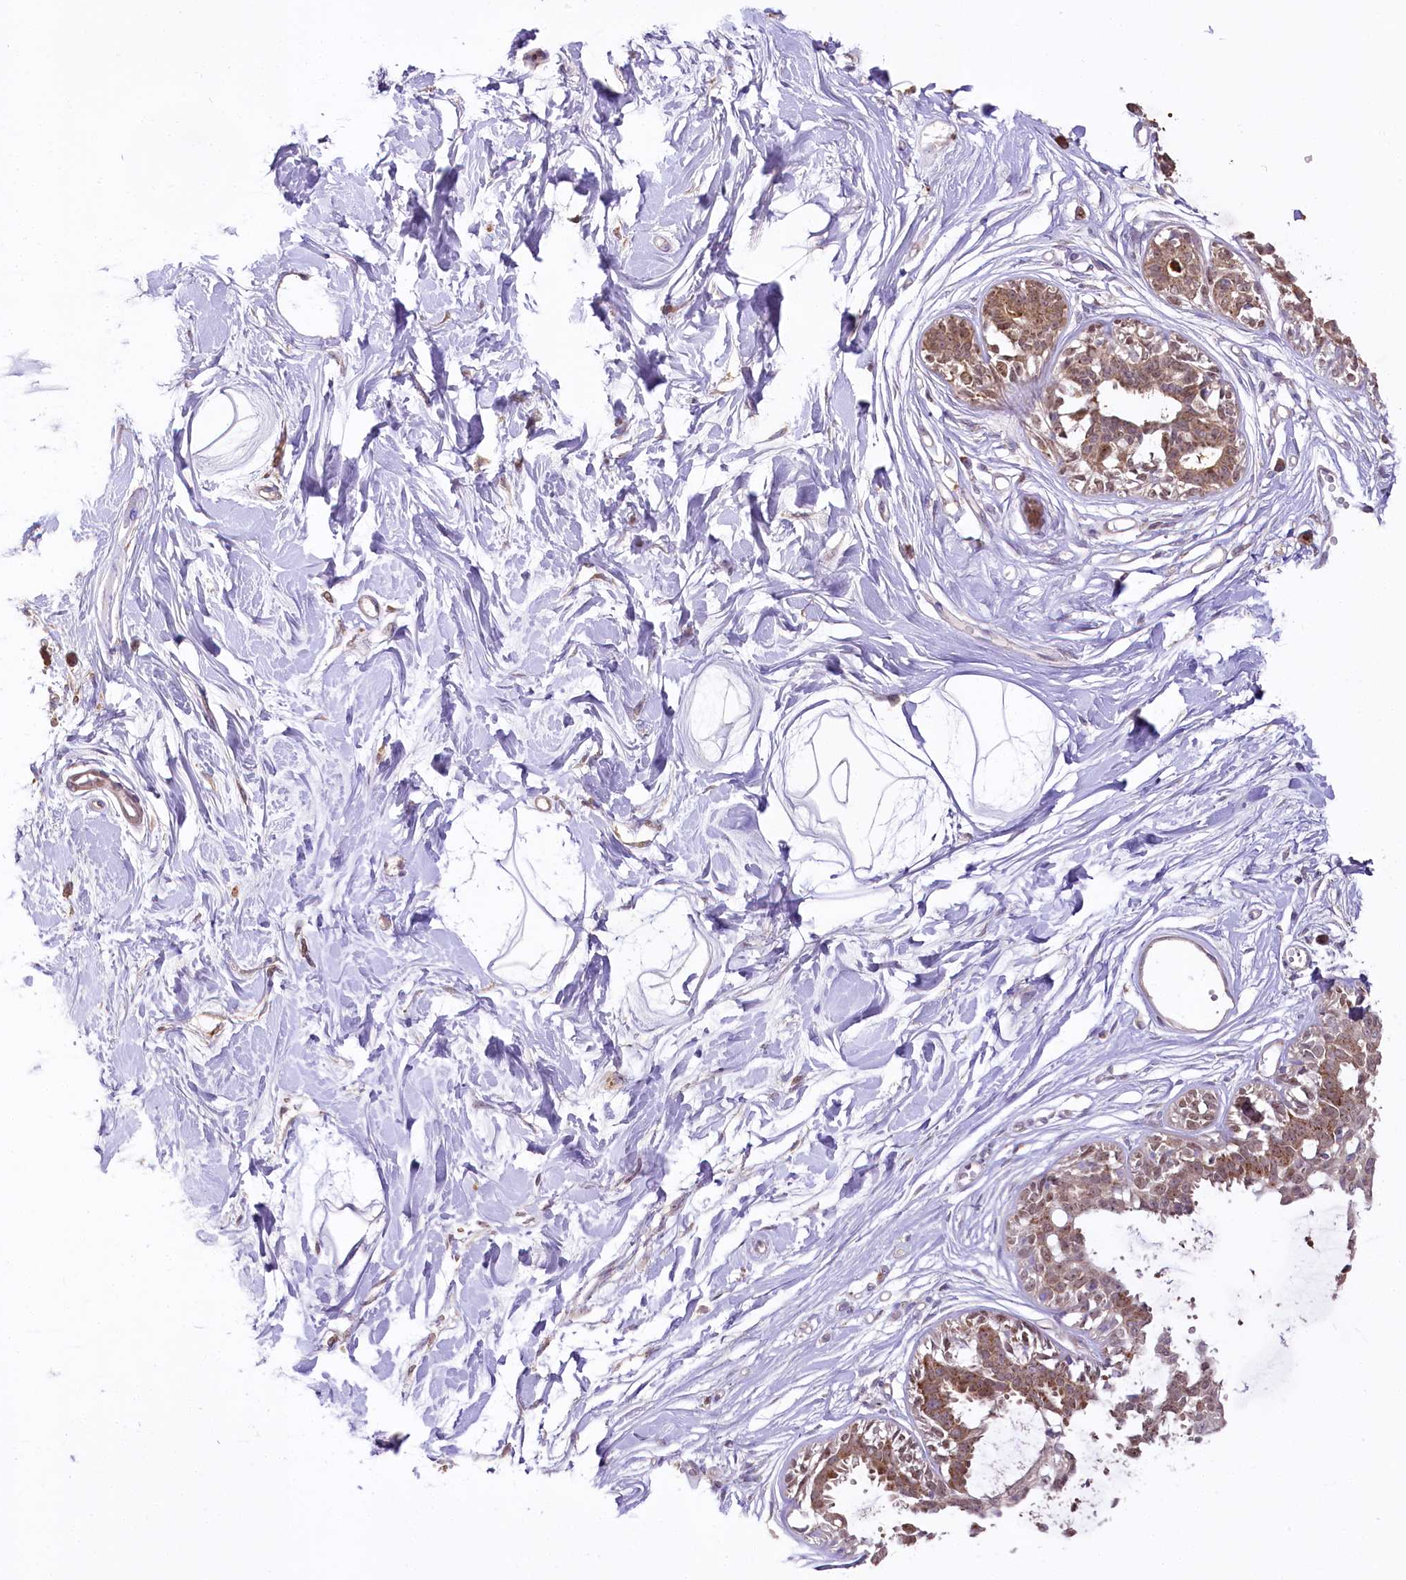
{"staining": {"intensity": "negative", "quantity": "none", "location": "none"}, "tissue": "breast", "cell_type": "Adipocytes", "image_type": "normal", "snomed": [{"axis": "morphology", "description": "Normal tissue, NOS"}, {"axis": "topography", "description": "Breast"}], "caption": "DAB immunohistochemical staining of unremarkable human breast reveals no significant staining in adipocytes.", "gene": "ZNF226", "patient": {"sex": "female", "age": 45}}